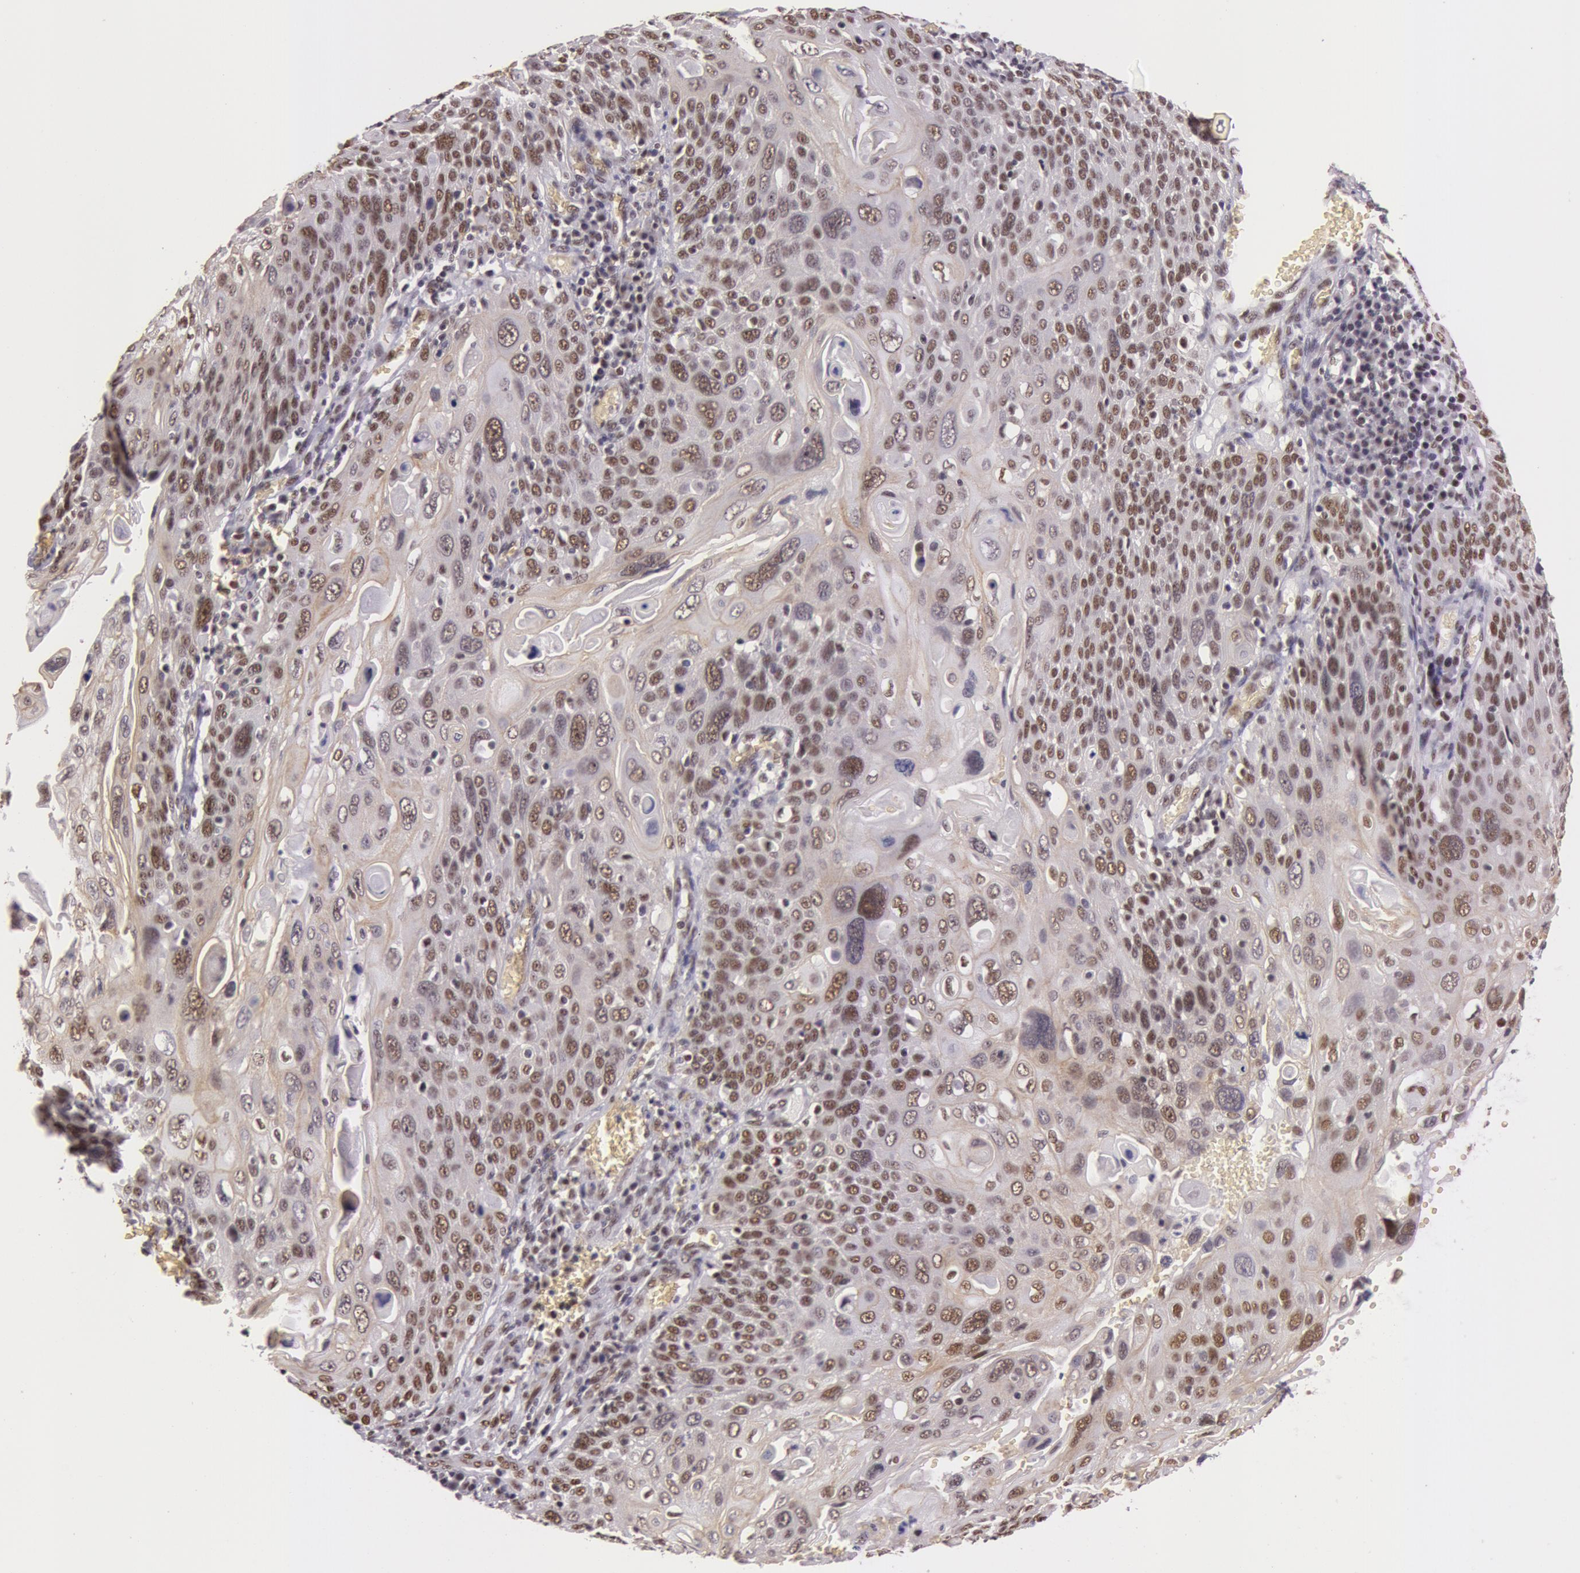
{"staining": {"intensity": "weak", "quantity": ">75%", "location": "nuclear"}, "tissue": "cervical cancer", "cell_type": "Tumor cells", "image_type": "cancer", "snomed": [{"axis": "morphology", "description": "Squamous cell carcinoma, NOS"}, {"axis": "topography", "description": "Cervix"}], "caption": "Immunohistochemical staining of human squamous cell carcinoma (cervical) shows low levels of weak nuclear expression in approximately >75% of tumor cells.", "gene": "NBN", "patient": {"sex": "female", "age": 54}}